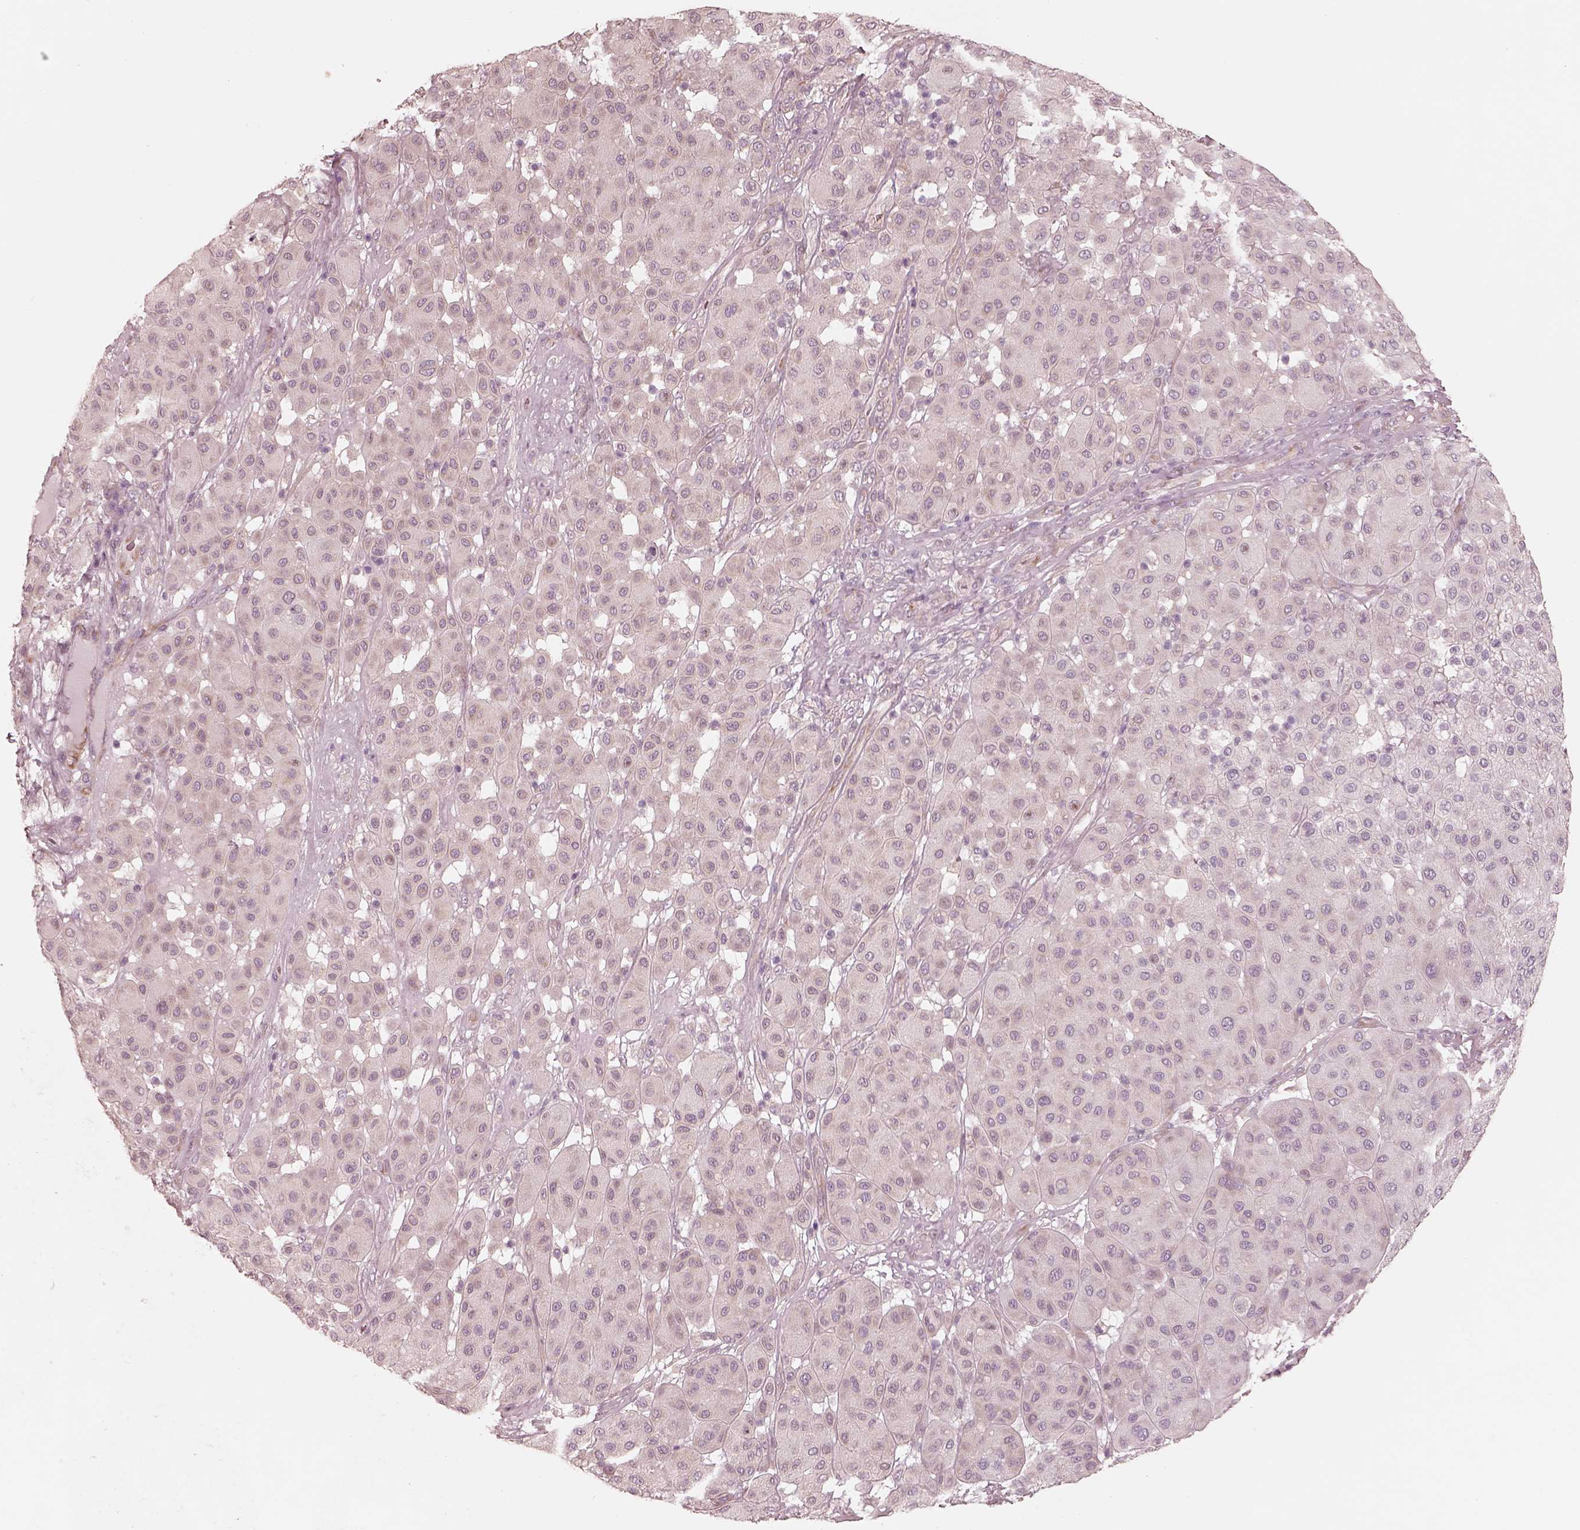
{"staining": {"intensity": "negative", "quantity": "none", "location": "none"}, "tissue": "melanoma", "cell_type": "Tumor cells", "image_type": "cancer", "snomed": [{"axis": "morphology", "description": "Malignant melanoma, Metastatic site"}, {"axis": "topography", "description": "Smooth muscle"}], "caption": "A histopathology image of human malignant melanoma (metastatic site) is negative for staining in tumor cells. (DAB IHC, high magnification).", "gene": "RAB3C", "patient": {"sex": "male", "age": 41}}